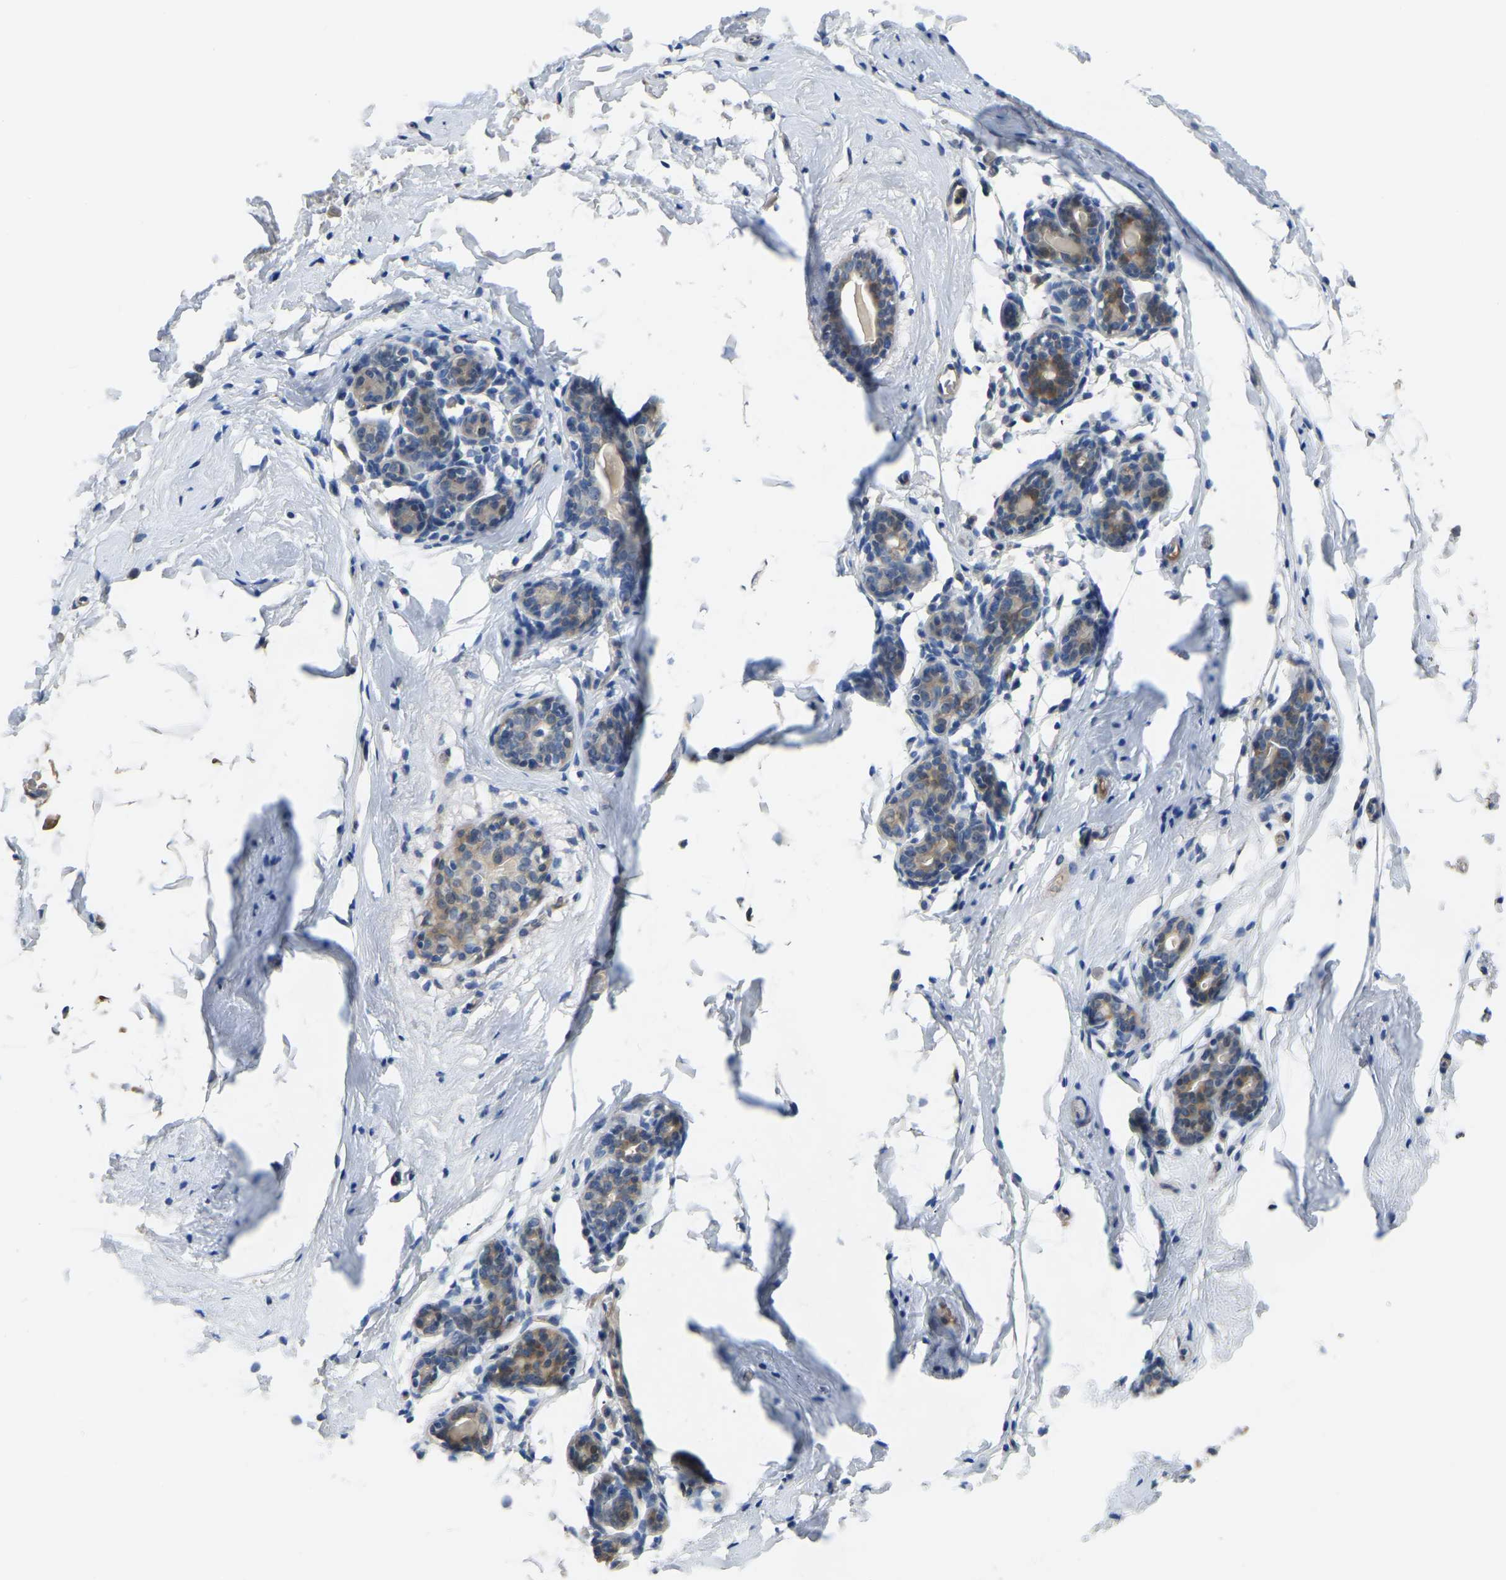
{"staining": {"intensity": "negative", "quantity": "none", "location": "none"}, "tissue": "breast", "cell_type": "Adipocytes", "image_type": "normal", "snomed": [{"axis": "morphology", "description": "Normal tissue, NOS"}, {"axis": "topography", "description": "Breast"}], "caption": "An image of breast stained for a protein displays no brown staining in adipocytes. Brightfield microscopy of immunohistochemistry (IHC) stained with DAB (3,3'-diaminobenzidine) (brown) and hematoxylin (blue), captured at high magnification.", "gene": "HIGD2B", "patient": {"sex": "female", "age": 62}}